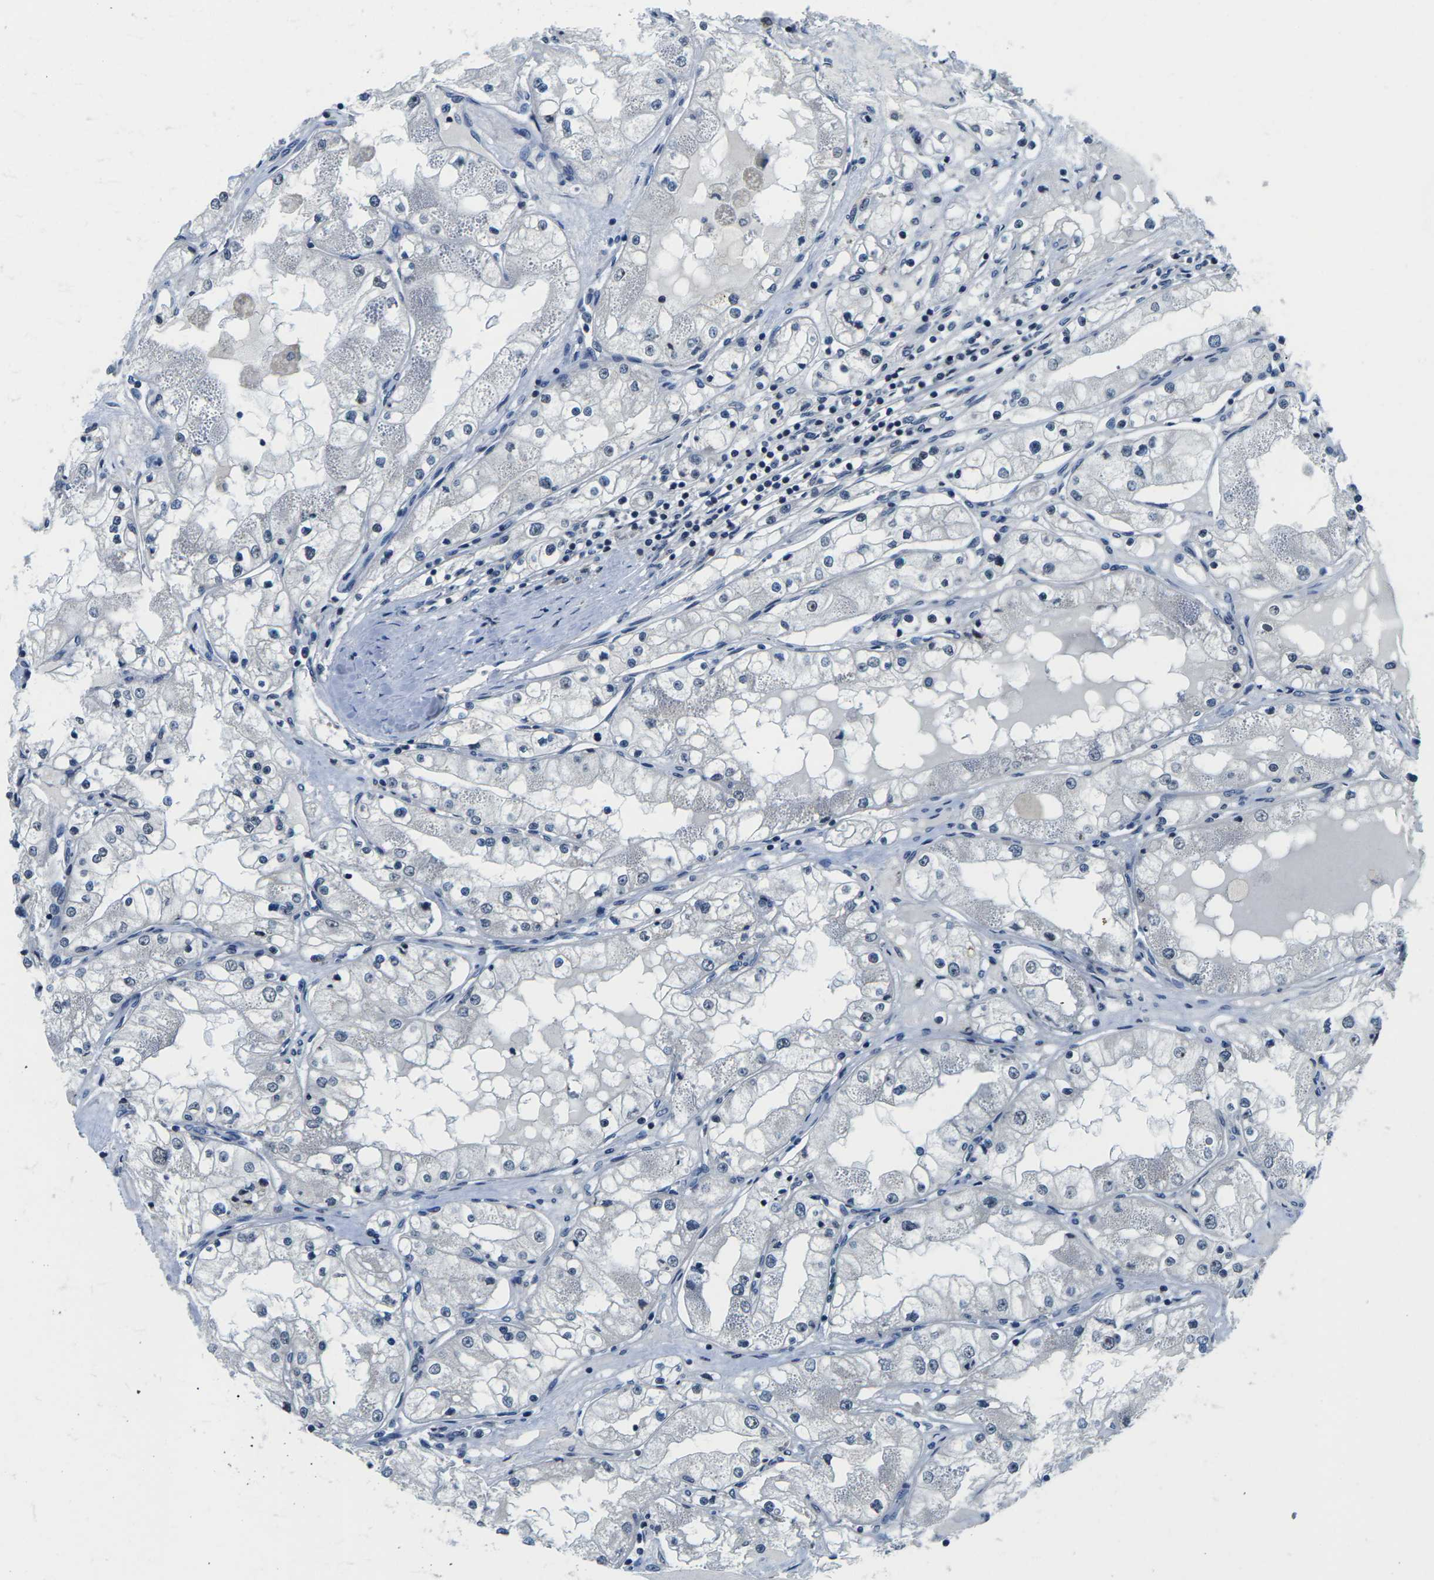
{"staining": {"intensity": "negative", "quantity": "none", "location": "none"}, "tissue": "renal cancer", "cell_type": "Tumor cells", "image_type": "cancer", "snomed": [{"axis": "morphology", "description": "Adenocarcinoma, NOS"}, {"axis": "topography", "description": "Kidney"}], "caption": "This is an immunohistochemistry (IHC) micrograph of human renal cancer. There is no positivity in tumor cells.", "gene": "NSRP1", "patient": {"sex": "male", "age": 68}}